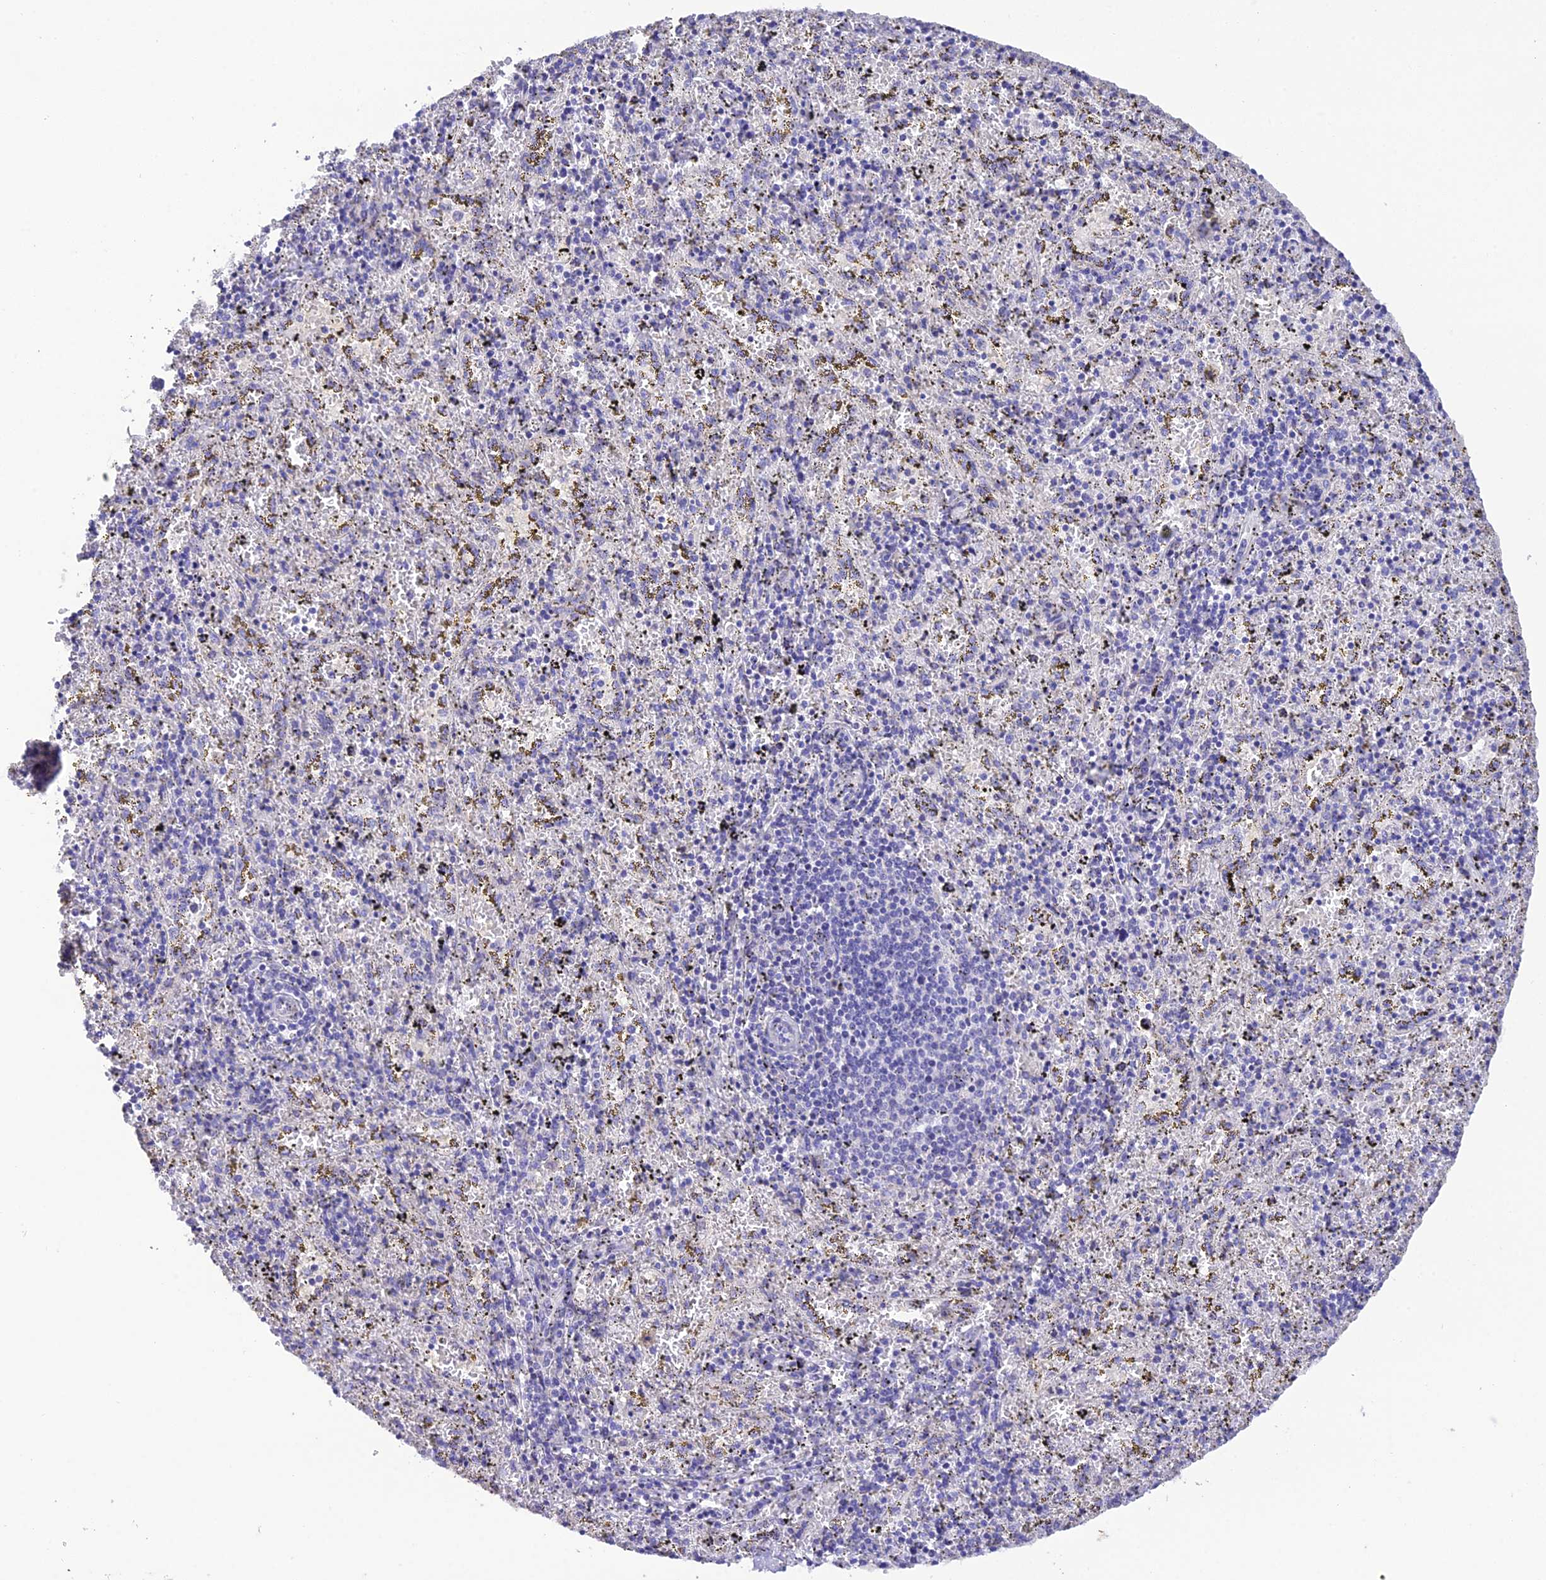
{"staining": {"intensity": "negative", "quantity": "none", "location": "none"}, "tissue": "spleen", "cell_type": "Cells in red pulp", "image_type": "normal", "snomed": [{"axis": "morphology", "description": "Normal tissue, NOS"}, {"axis": "topography", "description": "Spleen"}], "caption": "Protein analysis of normal spleen exhibits no significant expression in cells in red pulp. (DAB (3,3'-diaminobenzidine) immunohistochemistry with hematoxylin counter stain).", "gene": "KIAA0408", "patient": {"sex": "male", "age": 11}}